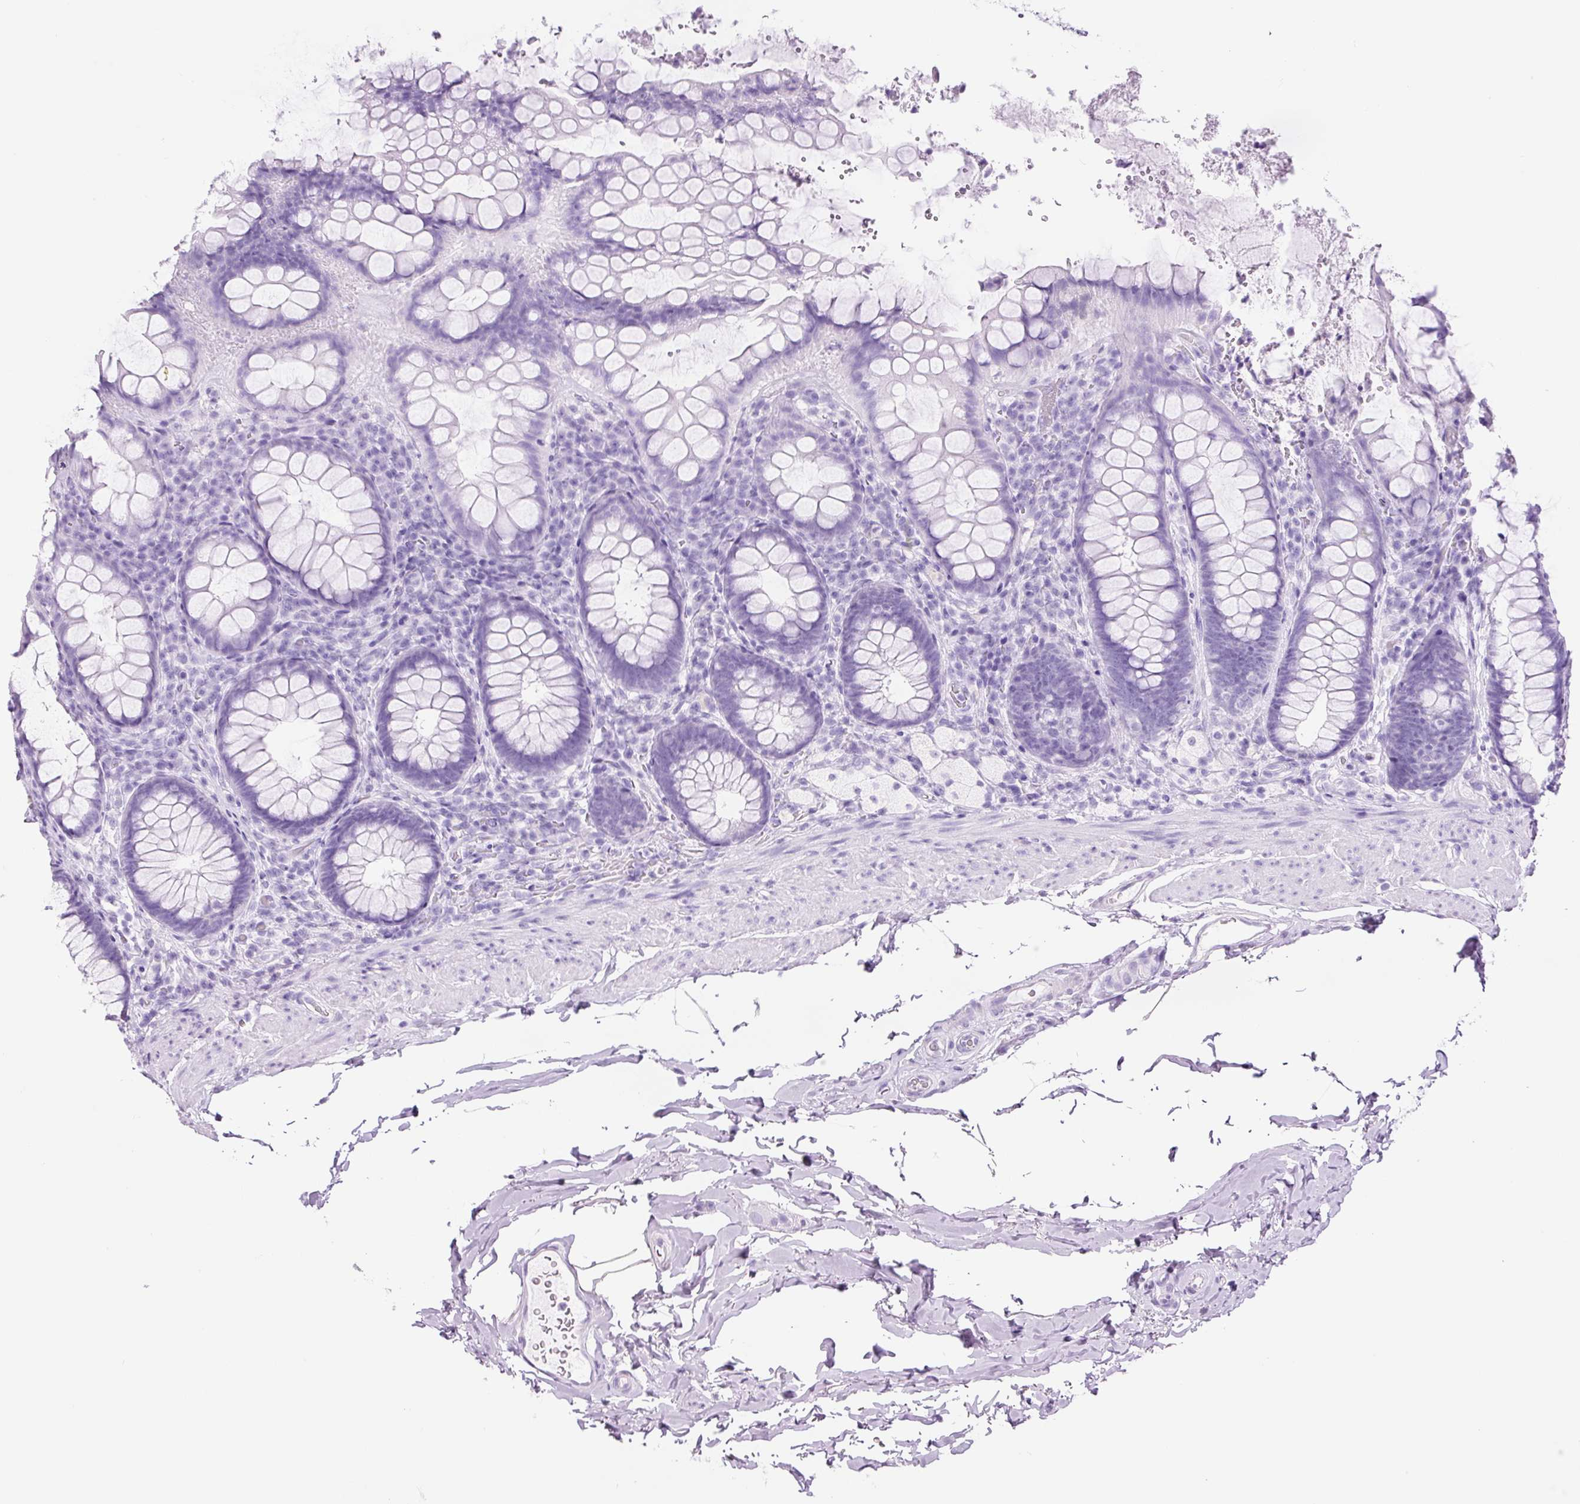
{"staining": {"intensity": "negative", "quantity": "none", "location": "none"}, "tissue": "rectum", "cell_type": "Glandular cells", "image_type": "normal", "snomed": [{"axis": "morphology", "description": "Normal tissue, NOS"}, {"axis": "topography", "description": "Rectum"}], "caption": "The histopathology image shows no staining of glandular cells in normal rectum.", "gene": "ADSS1", "patient": {"sex": "female", "age": 69}}